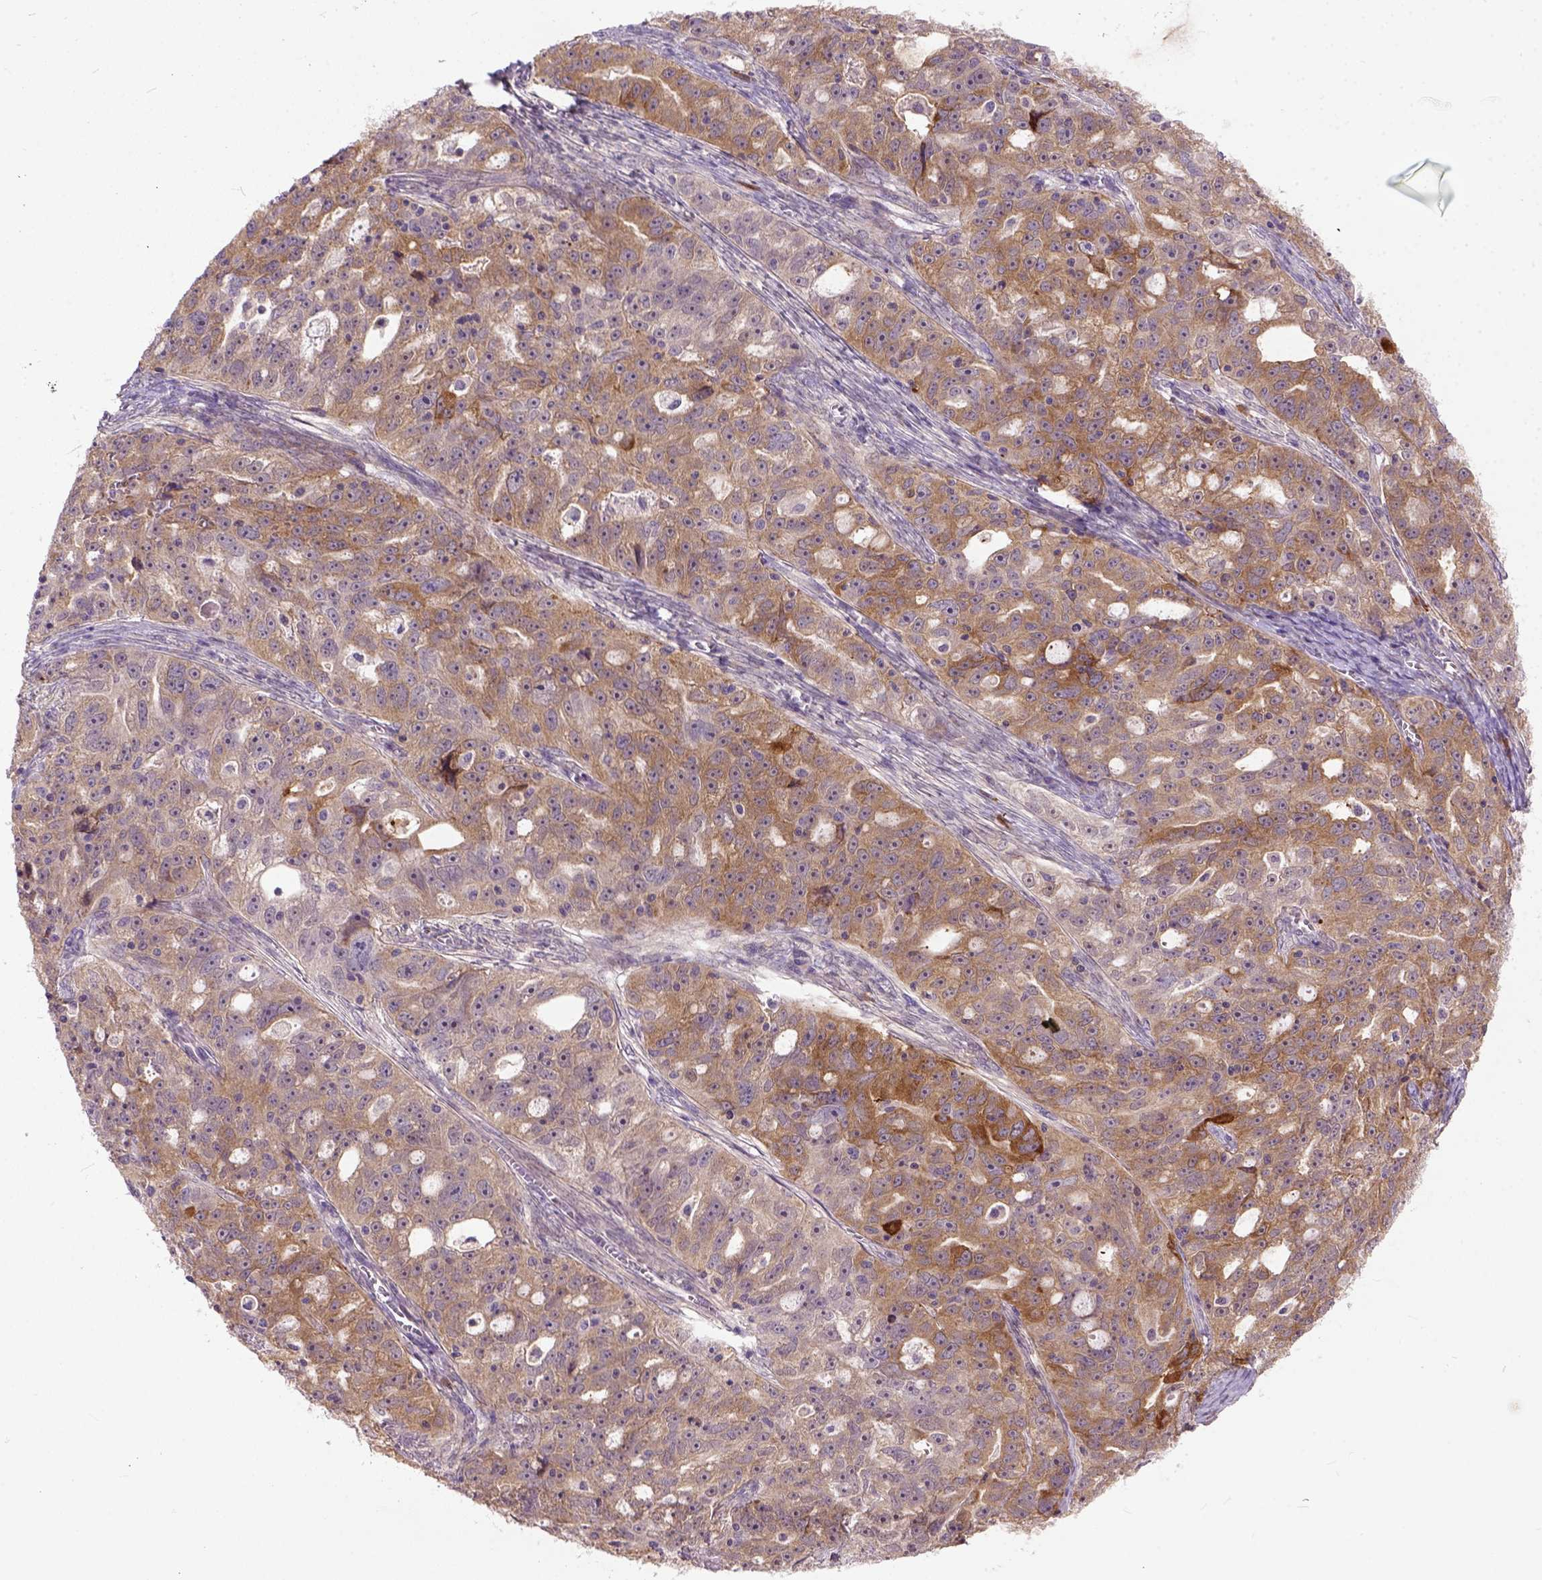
{"staining": {"intensity": "moderate", "quantity": ">75%", "location": "cytoplasmic/membranous"}, "tissue": "ovarian cancer", "cell_type": "Tumor cells", "image_type": "cancer", "snomed": [{"axis": "morphology", "description": "Cystadenocarcinoma, serous, NOS"}, {"axis": "topography", "description": "Ovary"}], "caption": "High-power microscopy captured an IHC photomicrograph of ovarian cancer, revealing moderate cytoplasmic/membranous positivity in about >75% of tumor cells.", "gene": "CPNE1", "patient": {"sex": "female", "age": 51}}